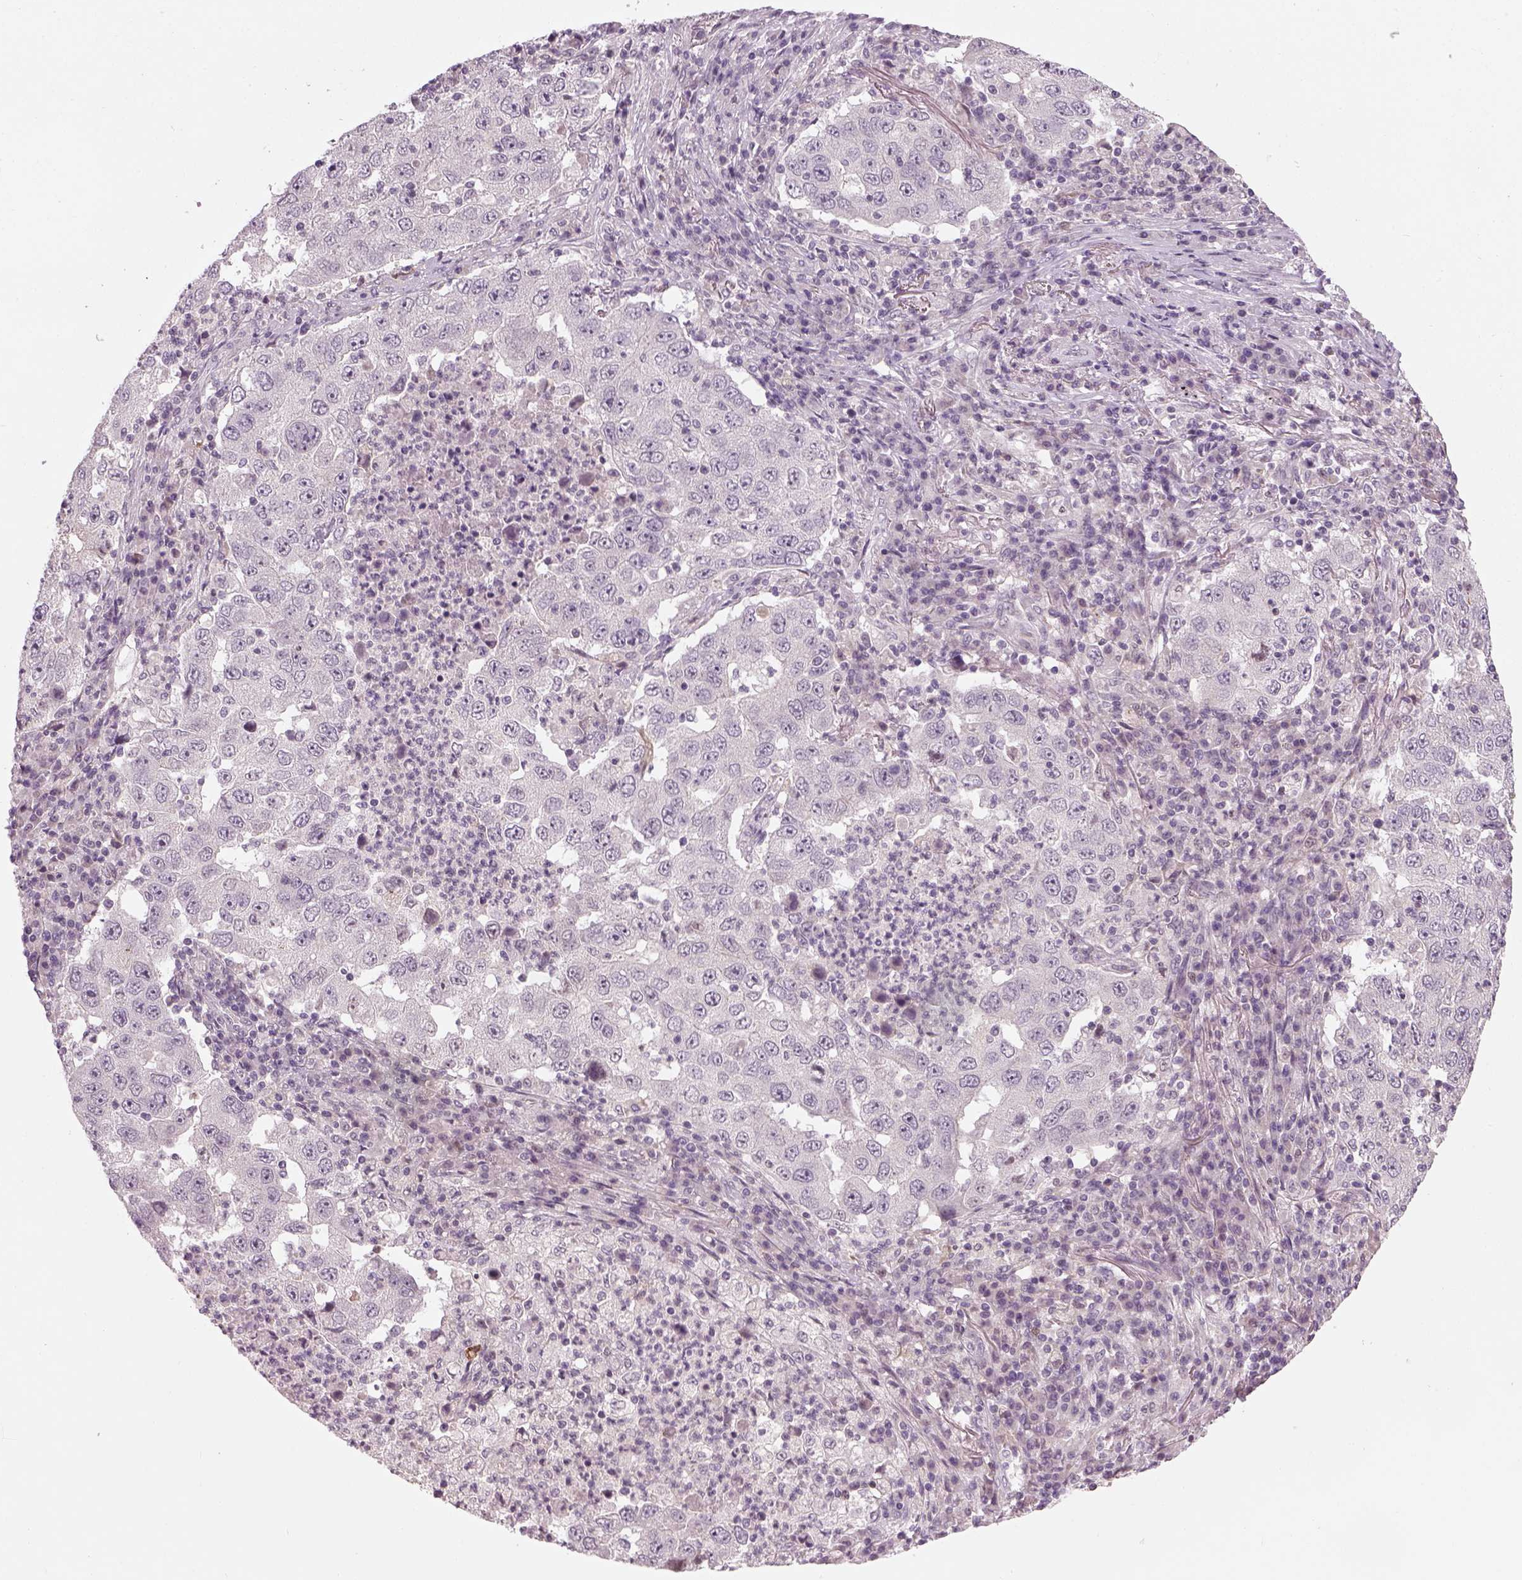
{"staining": {"intensity": "negative", "quantity": "none", "location": "none"}, "tissue": "lung cancer", "cell_type": "Tumor cells", "image_type": "cancer", "snomed": [{"axis": "morphology", "description": "Adenocarcinoma, NOS"}, {"axis": "topography", "description": "Lung"}], "caption": "Immunohistochemistry micrograph of neoplastic tissue: human lung cancer (adenocarcinoma) stained with DAB (3,3'-diaminobenzidine) exhibits no significant protein positivity in tumor cells. (DAB immunohistochemistry (IHC) with hematoxylin counter stain).", "gene": "GDNF", "patient": {"sex": "male", "age": 73}}